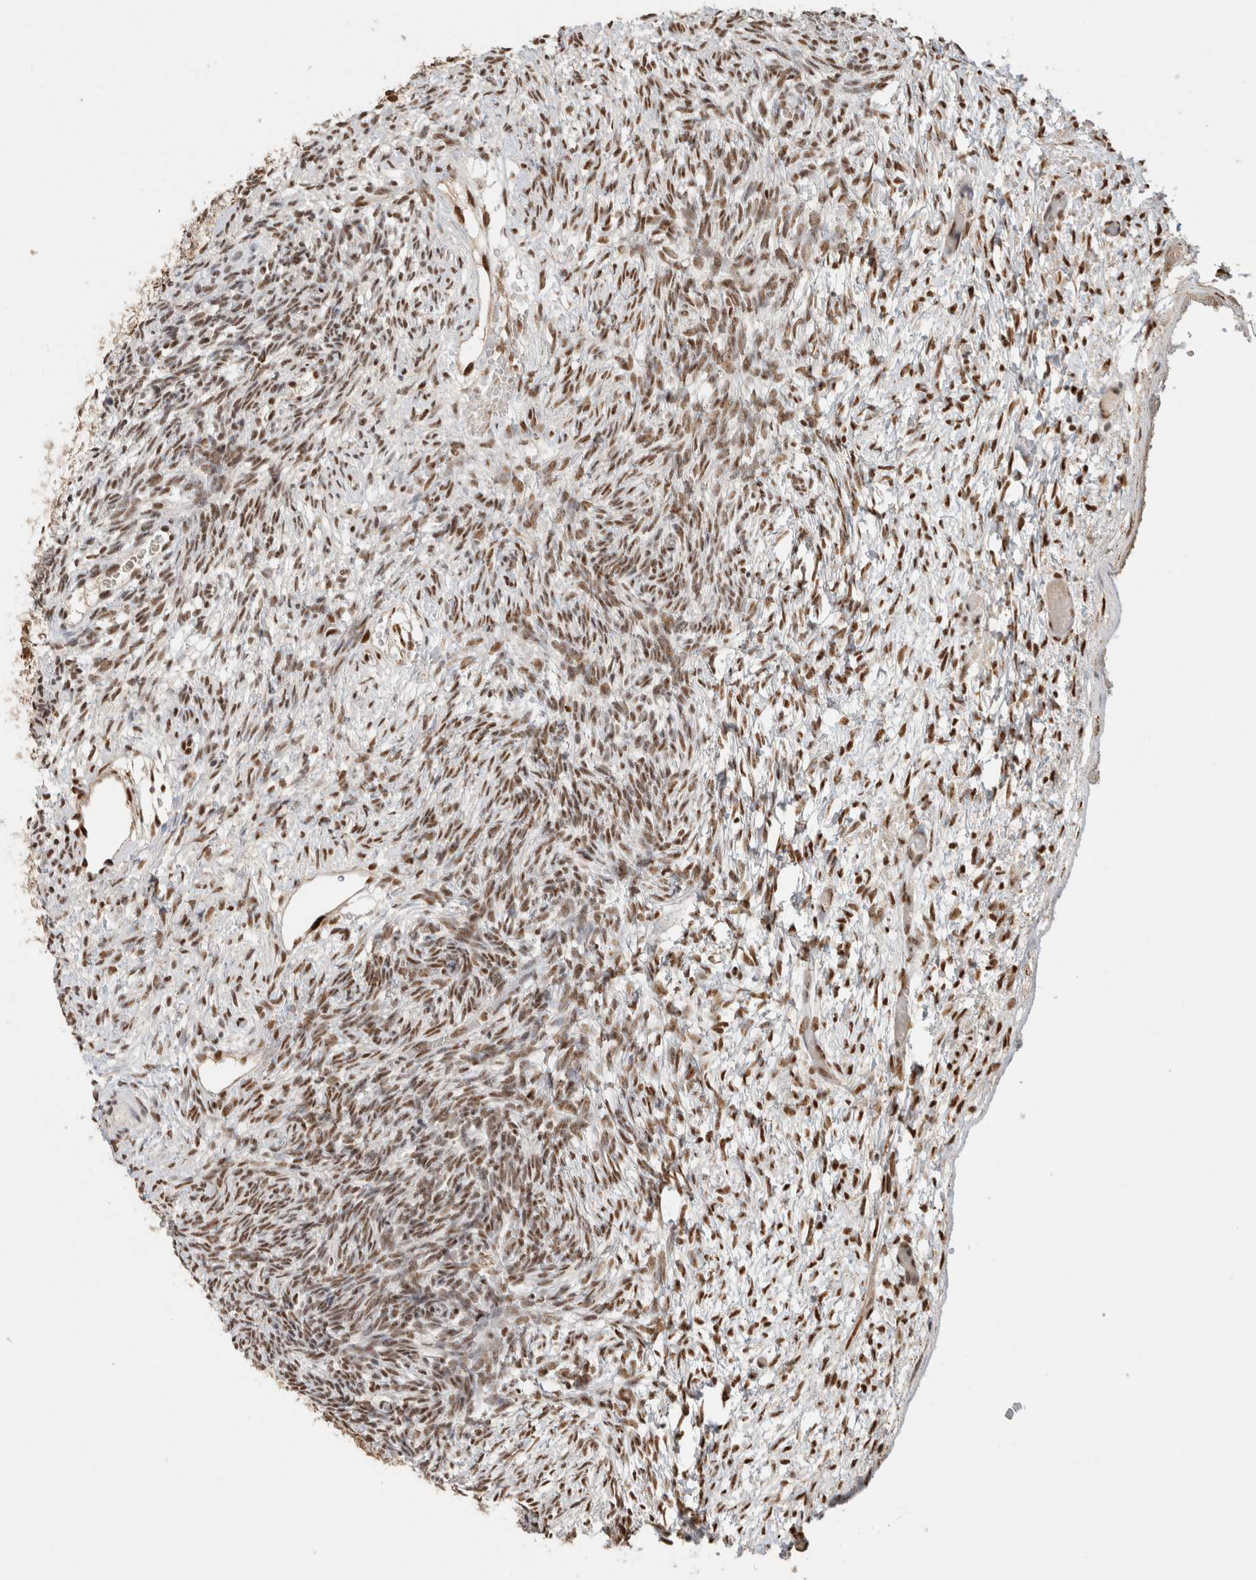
{"staining": {"intensity": "strong", "quantity": ">75%", "location": "nuclear"}, "tissue": "ovary", "cell_type": "Follicle cells", "image_type": "normal", "snomed": [{"axis": "morphology", "description": "Normal tissue, NOS"}, {"axis": "topography", "description": "Ovary"}], "caption": "Human ovary stained for a protein (brown) displays strong nuclear positive positivity in about >75% of follicle cells.", "gene": "DDX42", "patient": {"sex": "female", "age": 34}}